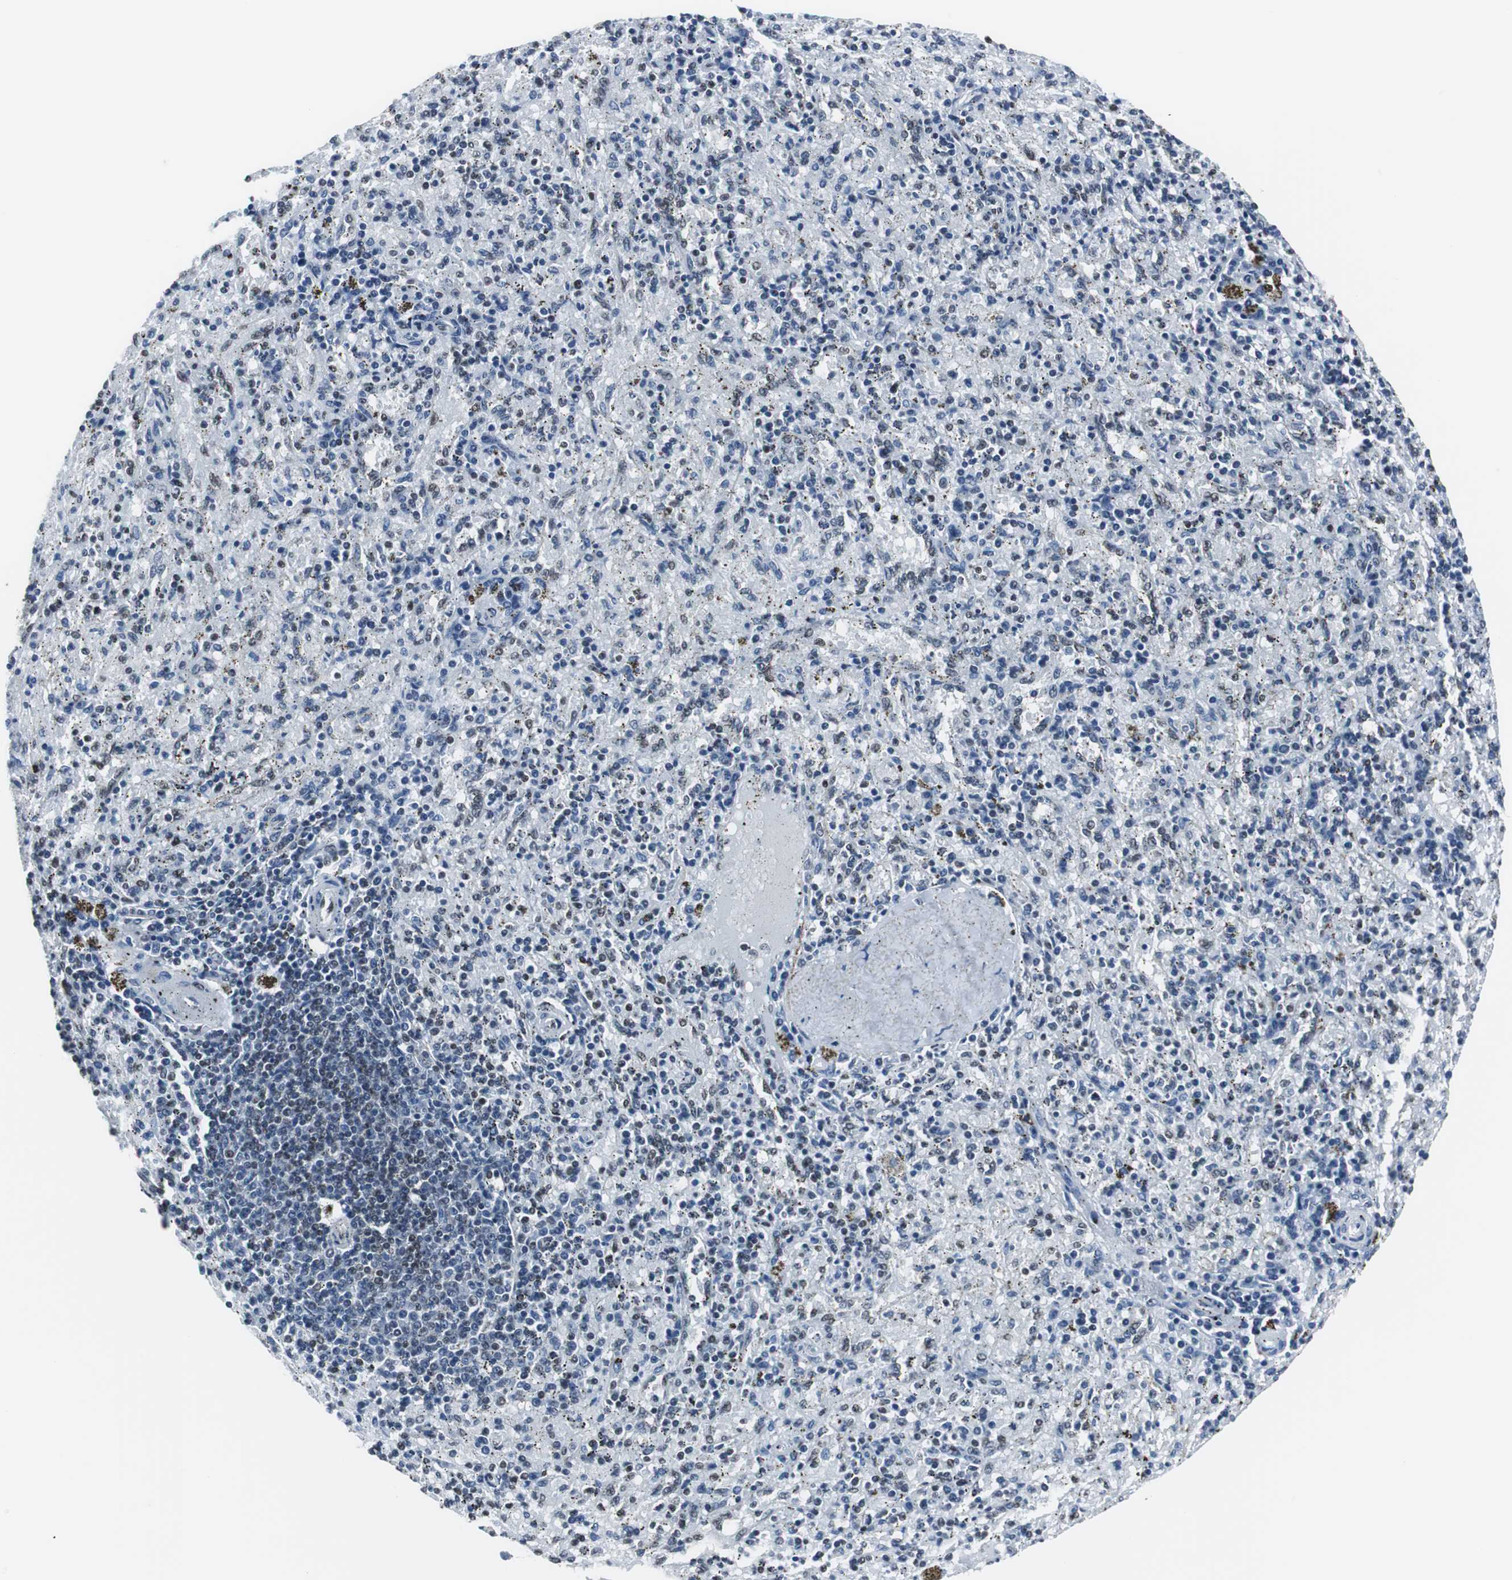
{"staining": {"intensity": "strong", "quantity": "25%-75%", "location": "nuclear"}, "tissue": "spleen", "cell_type": "Cells in red pulp", "image_type": "normal", "snomed": [{"axis": "morphology", "description": "Normal tissue, NOS"}, {"axis": "topography", "description": "Spleen"}], "caption": "This photomicrograph displays benign spleen stained with immunohistochemistry (IHC) to label a protein in brown. The nuclear of cells in red pulp show strong positivity for the protein. Nuclei are counter-stained blue.", "gene": "XRCC1", "patient": {"sex": "female", "age": 43}}